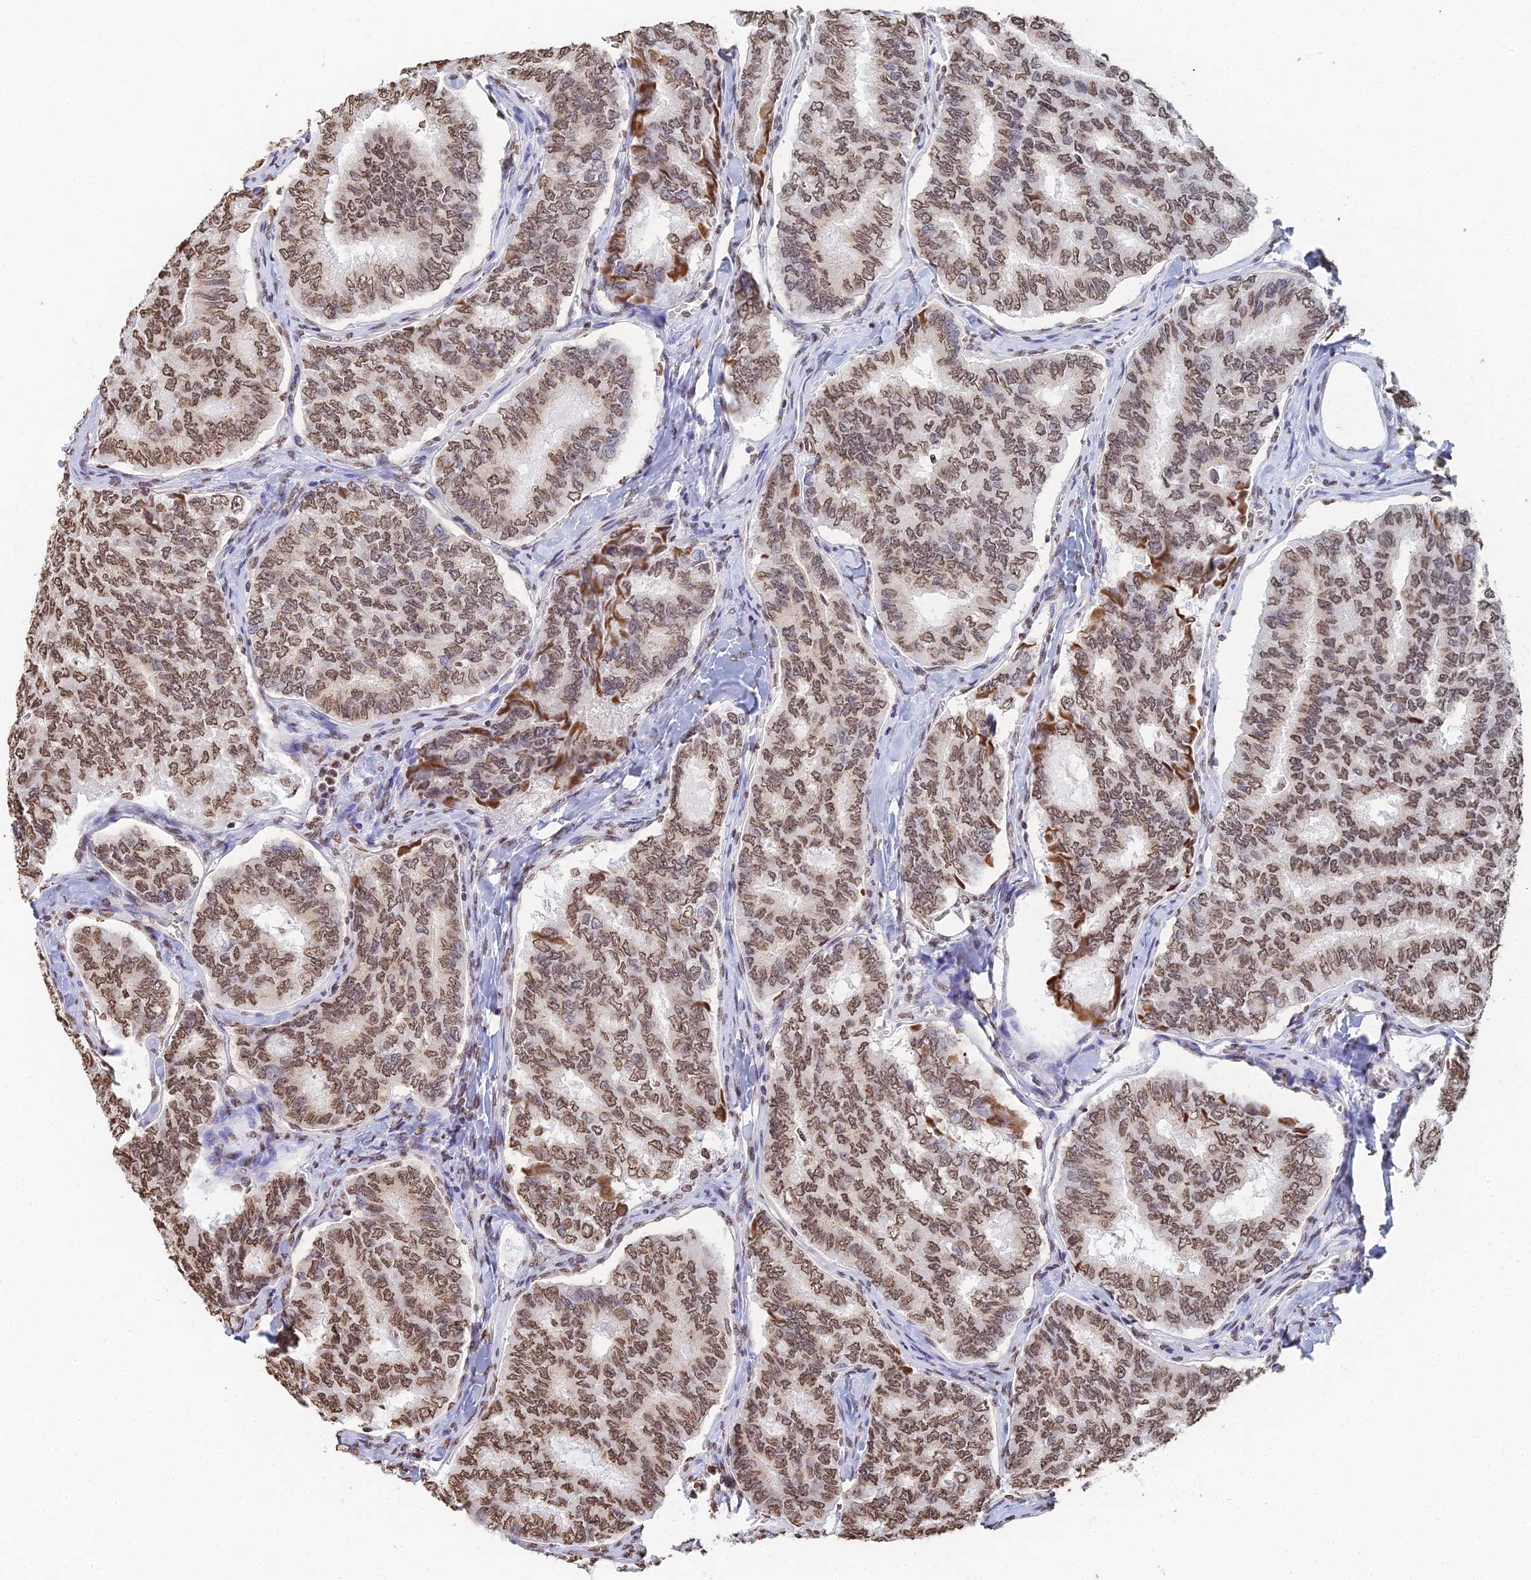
{"staining": {"intensity": "moderate", "quantity": ">75%", "location": "nuclear"}, "tissue": "thyroid cancer", "cell_type": "Tumor cells", "image_type": "cancer", "snomed": [{"axis": "morphology", "description": "Papillary adenocarcinoma, NOS"}, {"axis": "topography", "description": "Thyroid gland"}], "caption": "Immunohistochemistry (IHC) micrograph of neoplastic tissue: thyroid papillary adenocarcinoma stained using immunohistochemistry (IHC) exhibits medium levels of moderate protein expression localized specifically in the nuclear of tumor cells, appearing as a nuclear brown color.", "gene": "GBP3", "patient": {"sex": "female", "age": 35}}